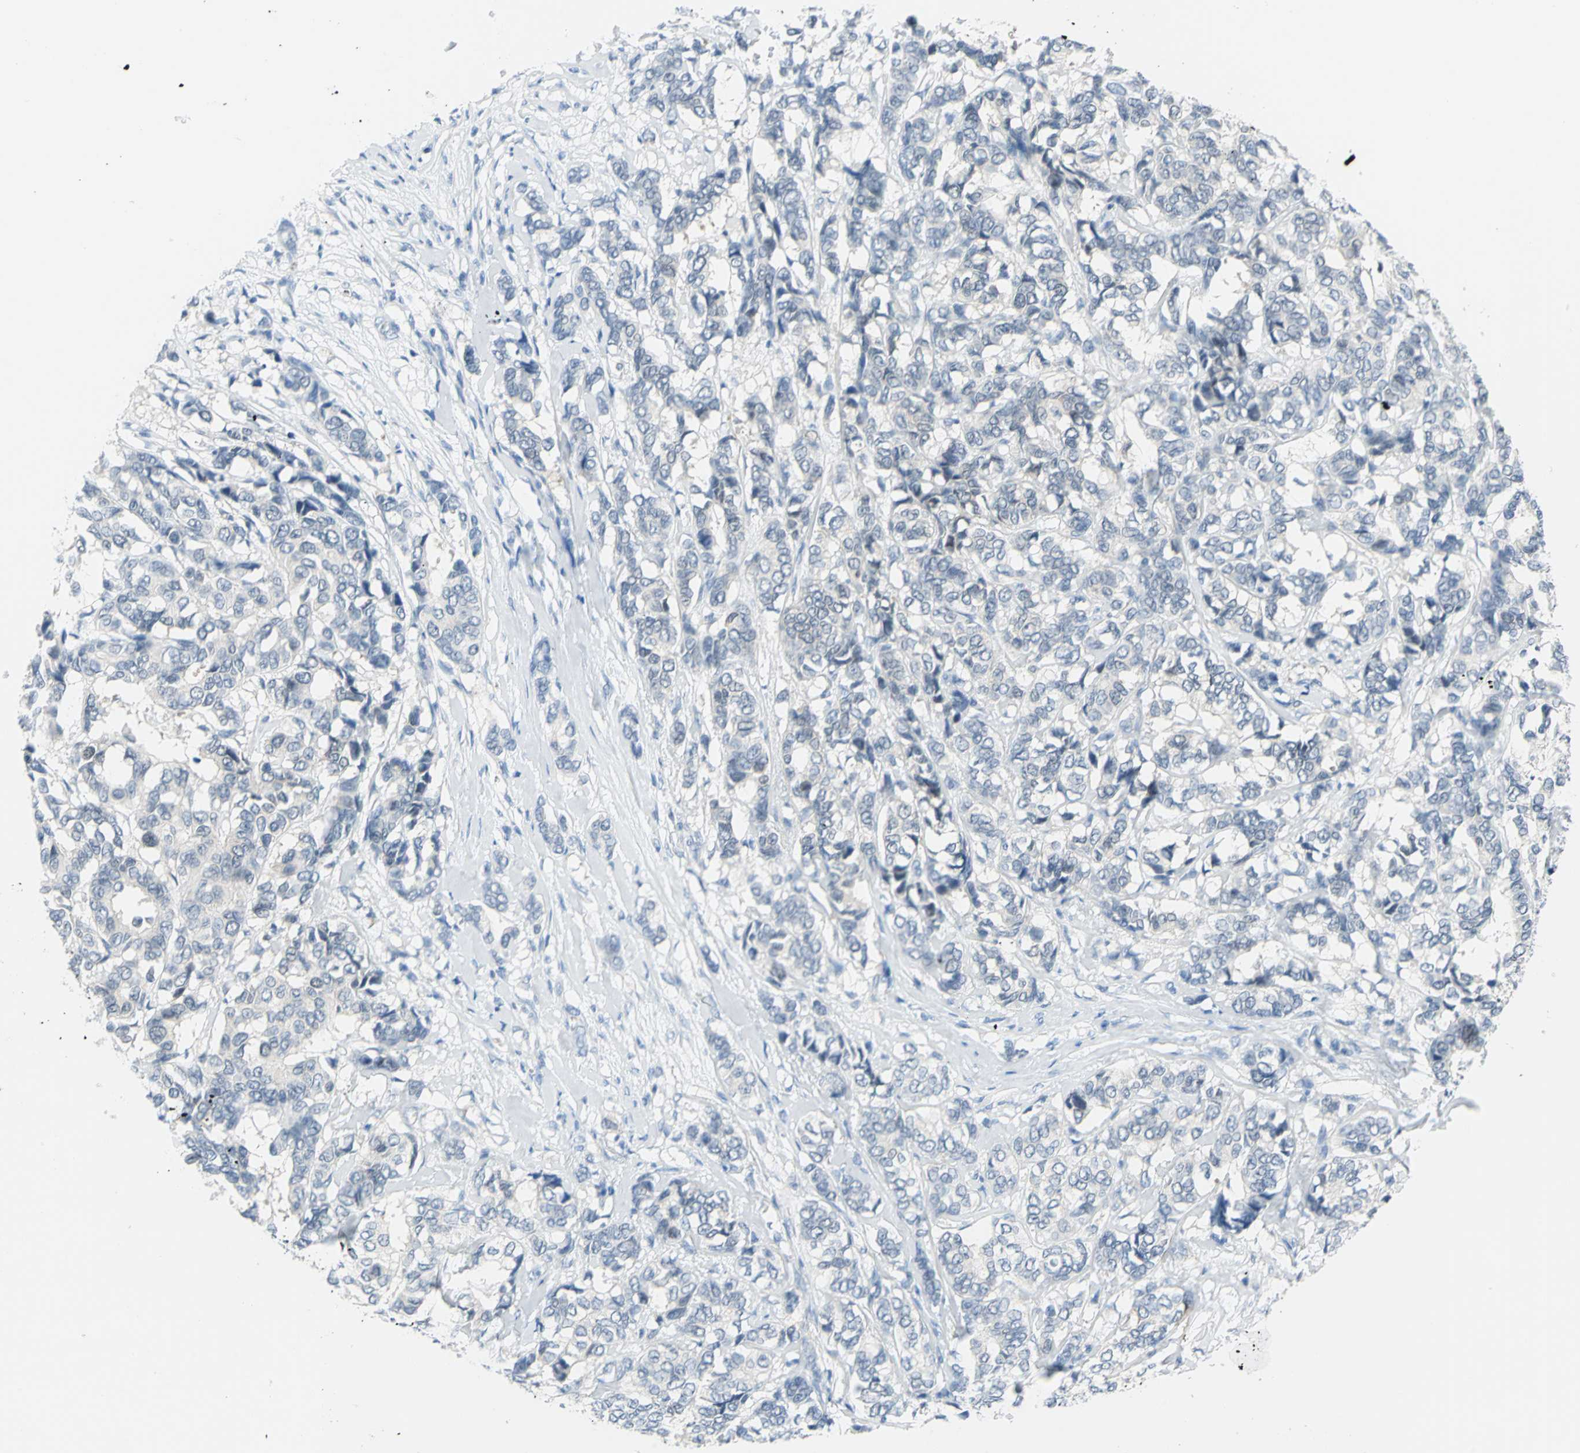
{"staining": {"intensity": "negative", "quantity": "none", "location": "none"}, "tissue": "breast cancer", "cell_type": "Tumor cells", "image_type": "cancer", "snomed": [{"axis": "morphology", "description": "Duct carcinoma"}, {"axis": "topography", "description": "Breast"}], "caption": "Tumor cells show no significant protein staining in breast cancer.", "gene": "SFN", "patient": {"sex": "female", "age": 87}}